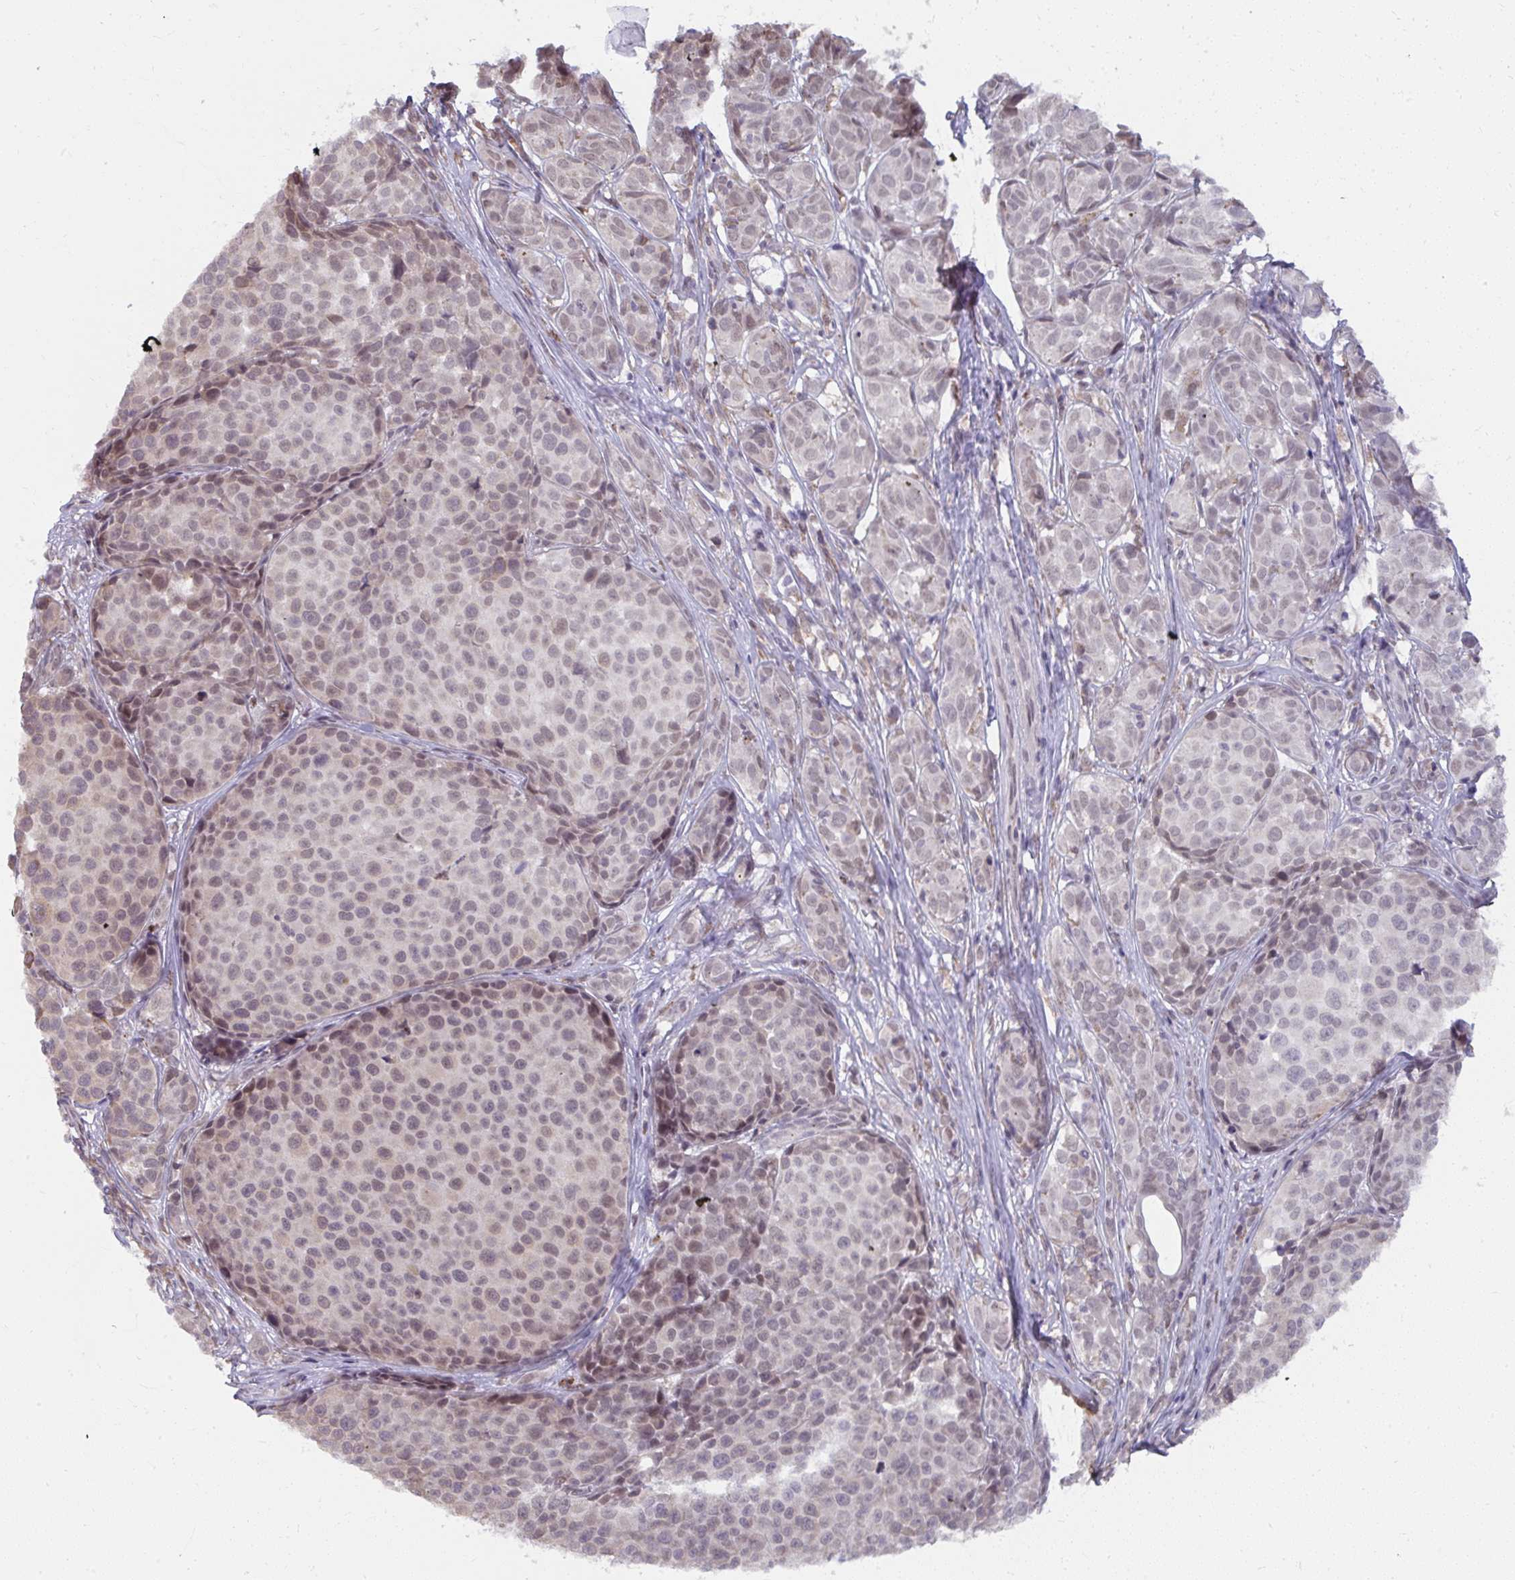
{"staining": {"intensity": "weak", "quantity": "<25%", "location": "nuclear"}, "tissue": "melanoma", "cell_type": "Tumor cells", "image_type": "cancer", "snomed": [{"axis": "morphology", "description": "Malignant melanoma, NOS"}, {"axis": "topography", "description": "Skin"}], "caption": "Tumor cells are negative for brown protein staining in melanoma.", "gene": "NMNAT1", "patient": {"sex": "female", "age": 35}}